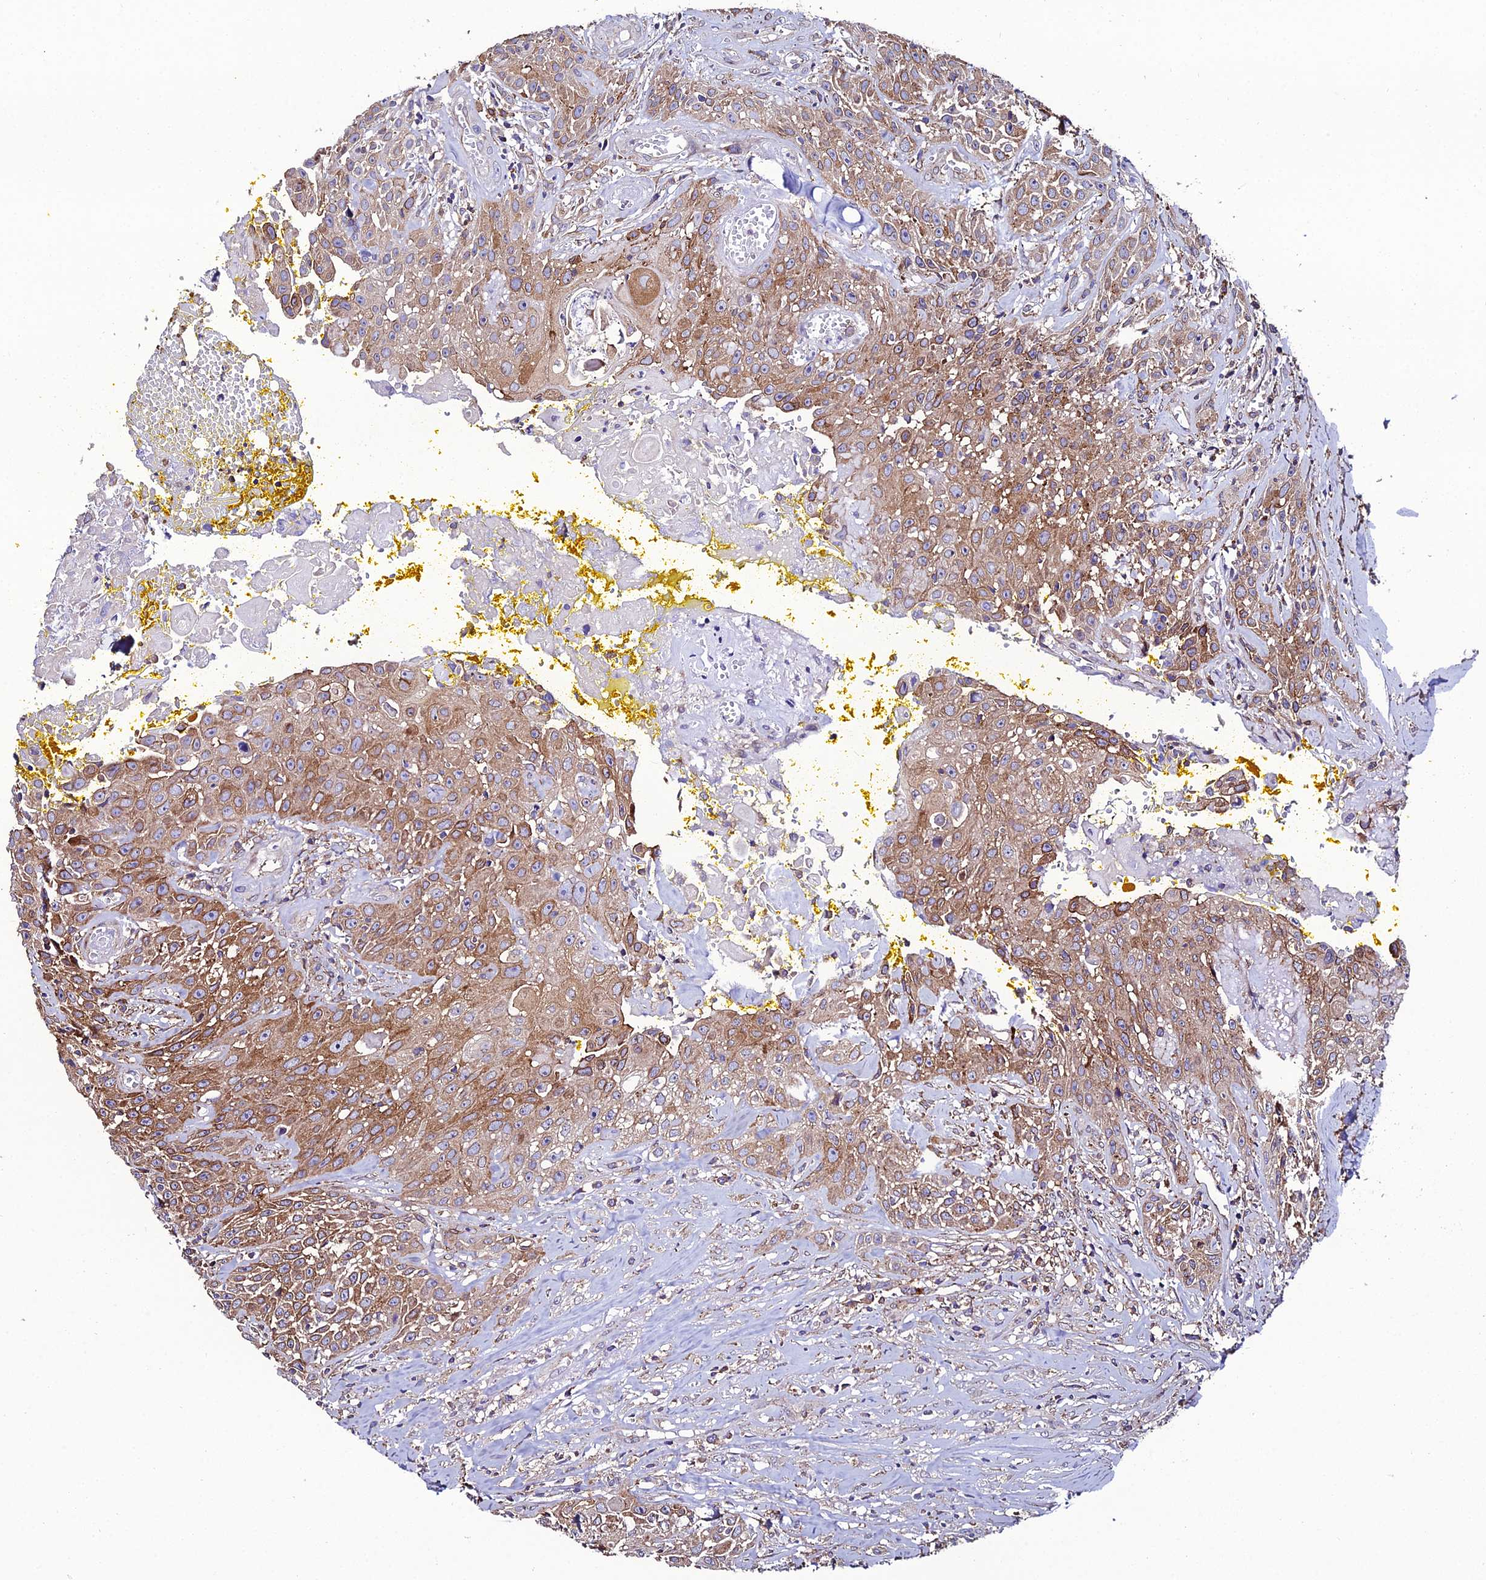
{"staining": {"intensity": "moderate", "quantity": ">75%", "location": "cytoplasmic/membranous"}, "tissue": "head and neck cancer", "cell_type": "Tumor cells", "image_type": "cancer", "snomed": [{"axis": "morphology", "description": "Squamous cell carcinoma, NOS"}, {"axis": "topography", "description": "Oral tissue"}, {"axis": "topography", "description": "Head-Neck"}], "caption": "Human head and neck squamous cell carcinoma stained with a brown dye reveals moderate cytoplasmic/membranous positive staining in approximately >75% of tumor cells.", "gene": "DDX19A", "patient": {"sex": "female", "age": 82}}